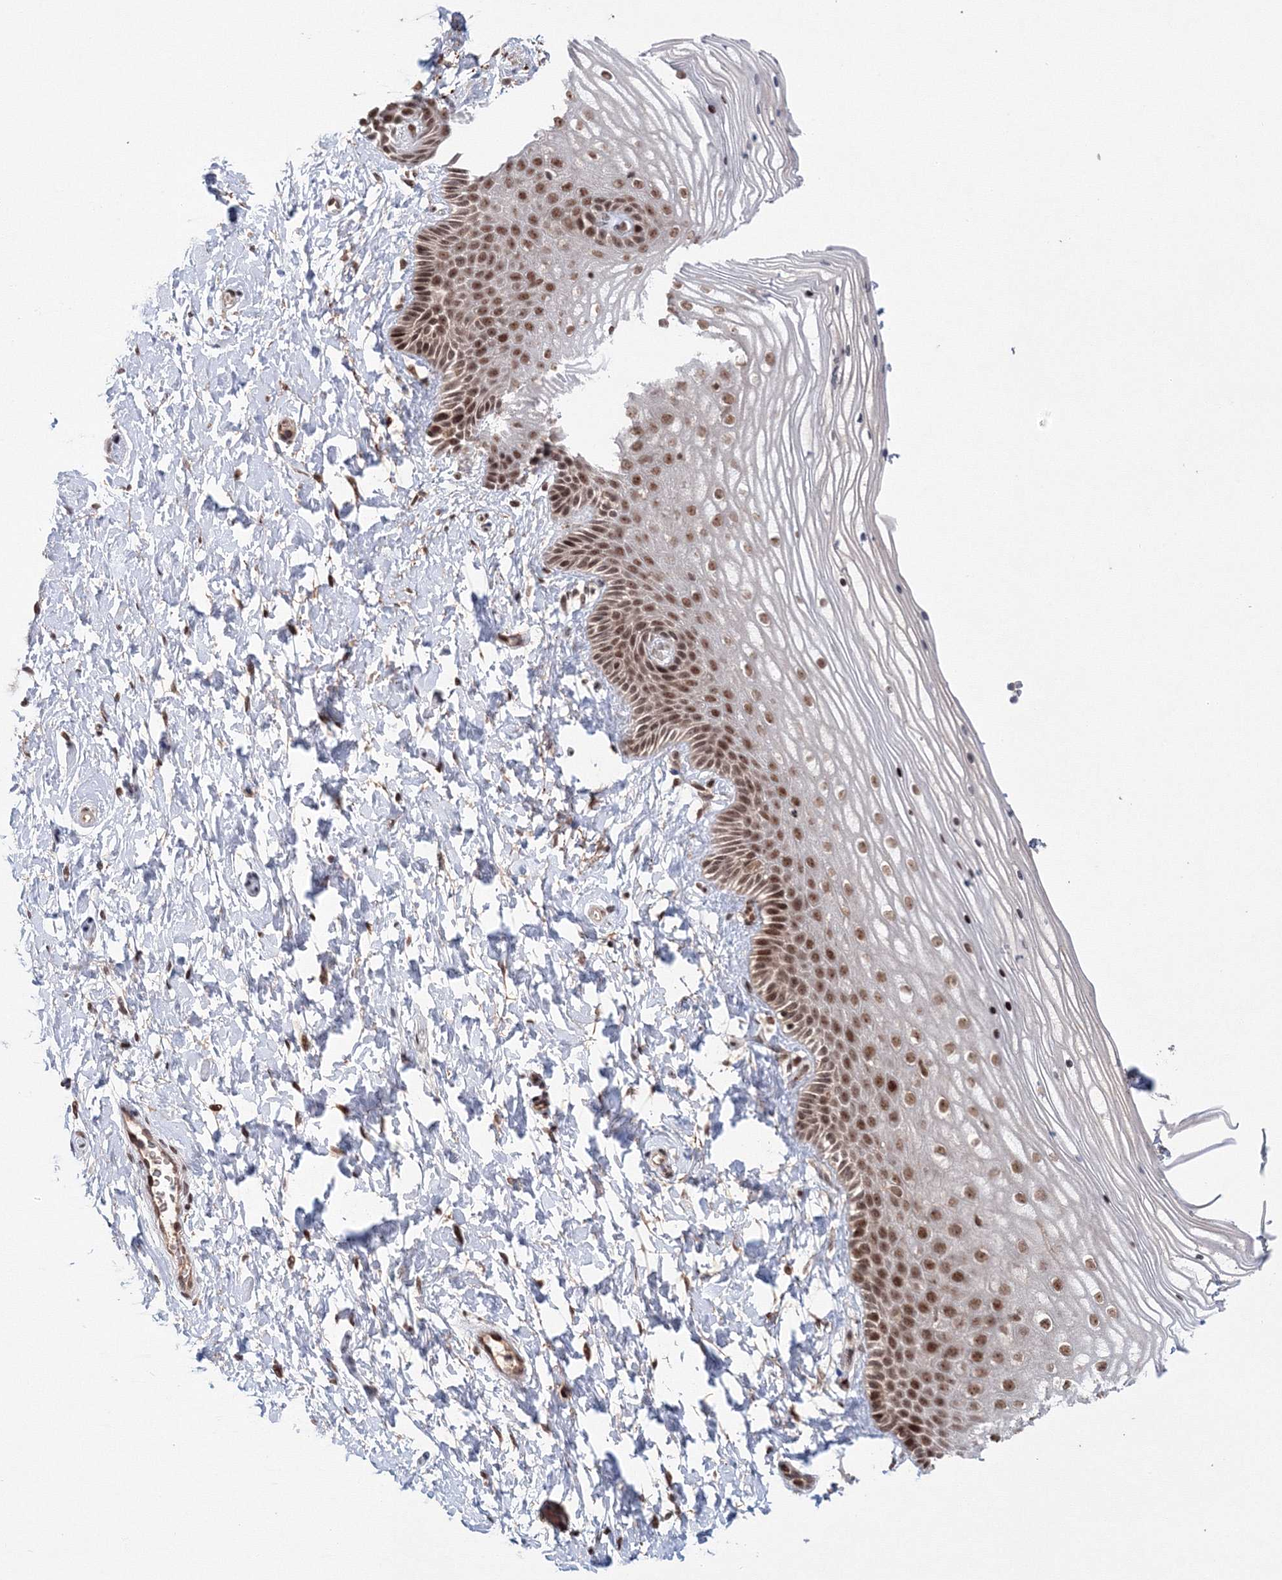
{"staining": {"intensity": "moderate", "quantity": ">75%", "location": "nuclear"}, "tissue": "vagina", "cell_type": "Squamous epithelial cells", "image_type": "normal", "snomed": [{"axis": "morphology", "description": "Normal tissue, NOS"}, {"axis": "topography", "description": "Vagina"}, {"axis": "topography", "description": "Cervix"}], "caption": "Immunohistochemical staining of benign vagina exhibits medium levels of moderate nuclear expression in about >75% of squamous epithelial cells.", "gene": "NOA1", "patient": {"sex": "female", "age": 40}}